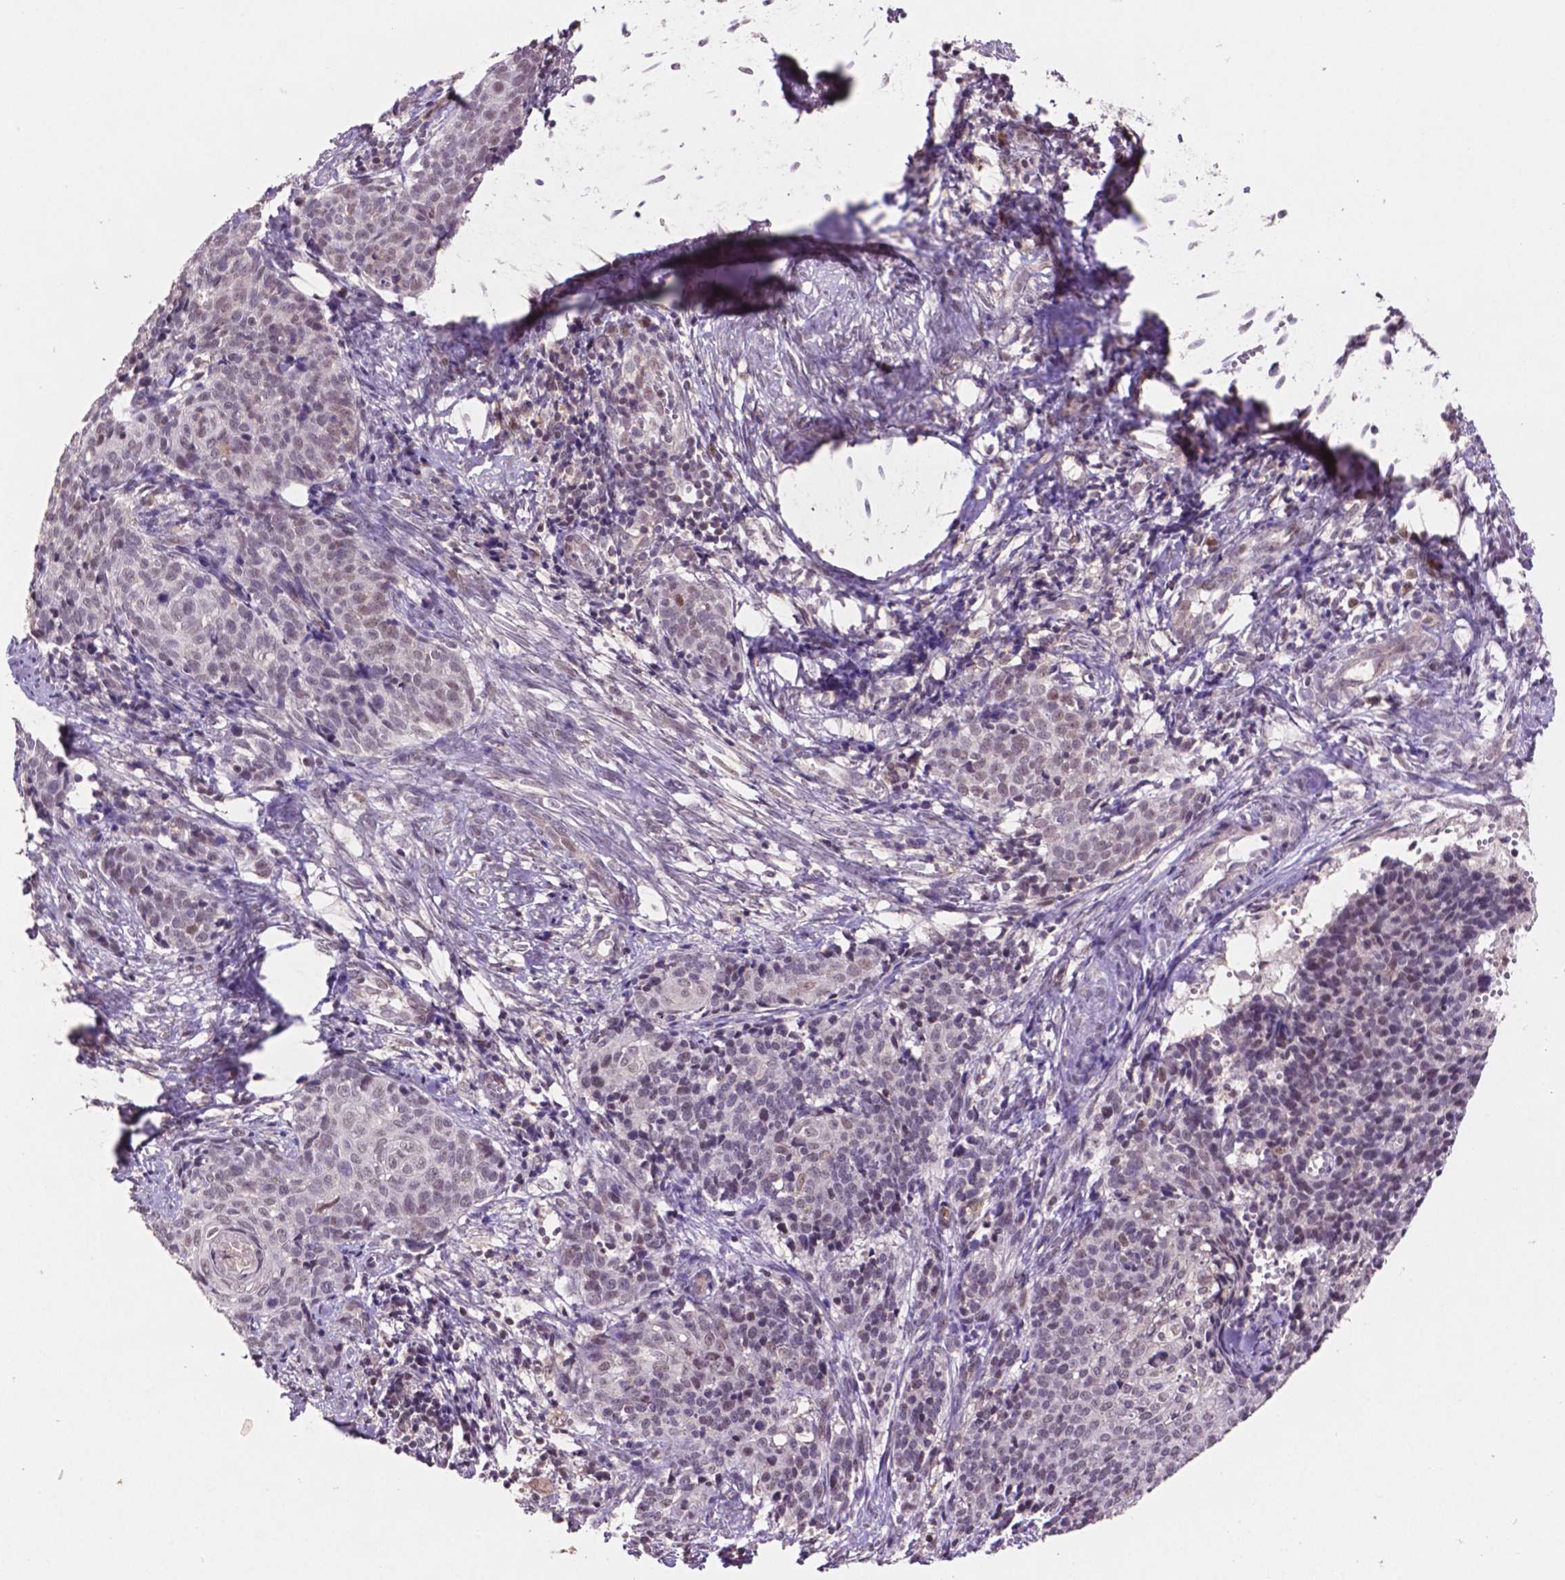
{"staining": {"intensity": "negative", "quantity": "none", "location": "none"}, "tissue": "cervical cancer", "cell_type": "Tumor cells", "image_type": "cancer", "snomed": [{"axis": "morphology", "description": "Squamous cell carcinoma, NOS"}, {"axis": "topography", "description": "Cervix"}], "caption": "The histopathology image exhibits no significant expression in tumor cells of cervical cancer (squamous cell carcinoma).", "gene": "GLRX", "patient": {"sex": "female", "age": 39}}